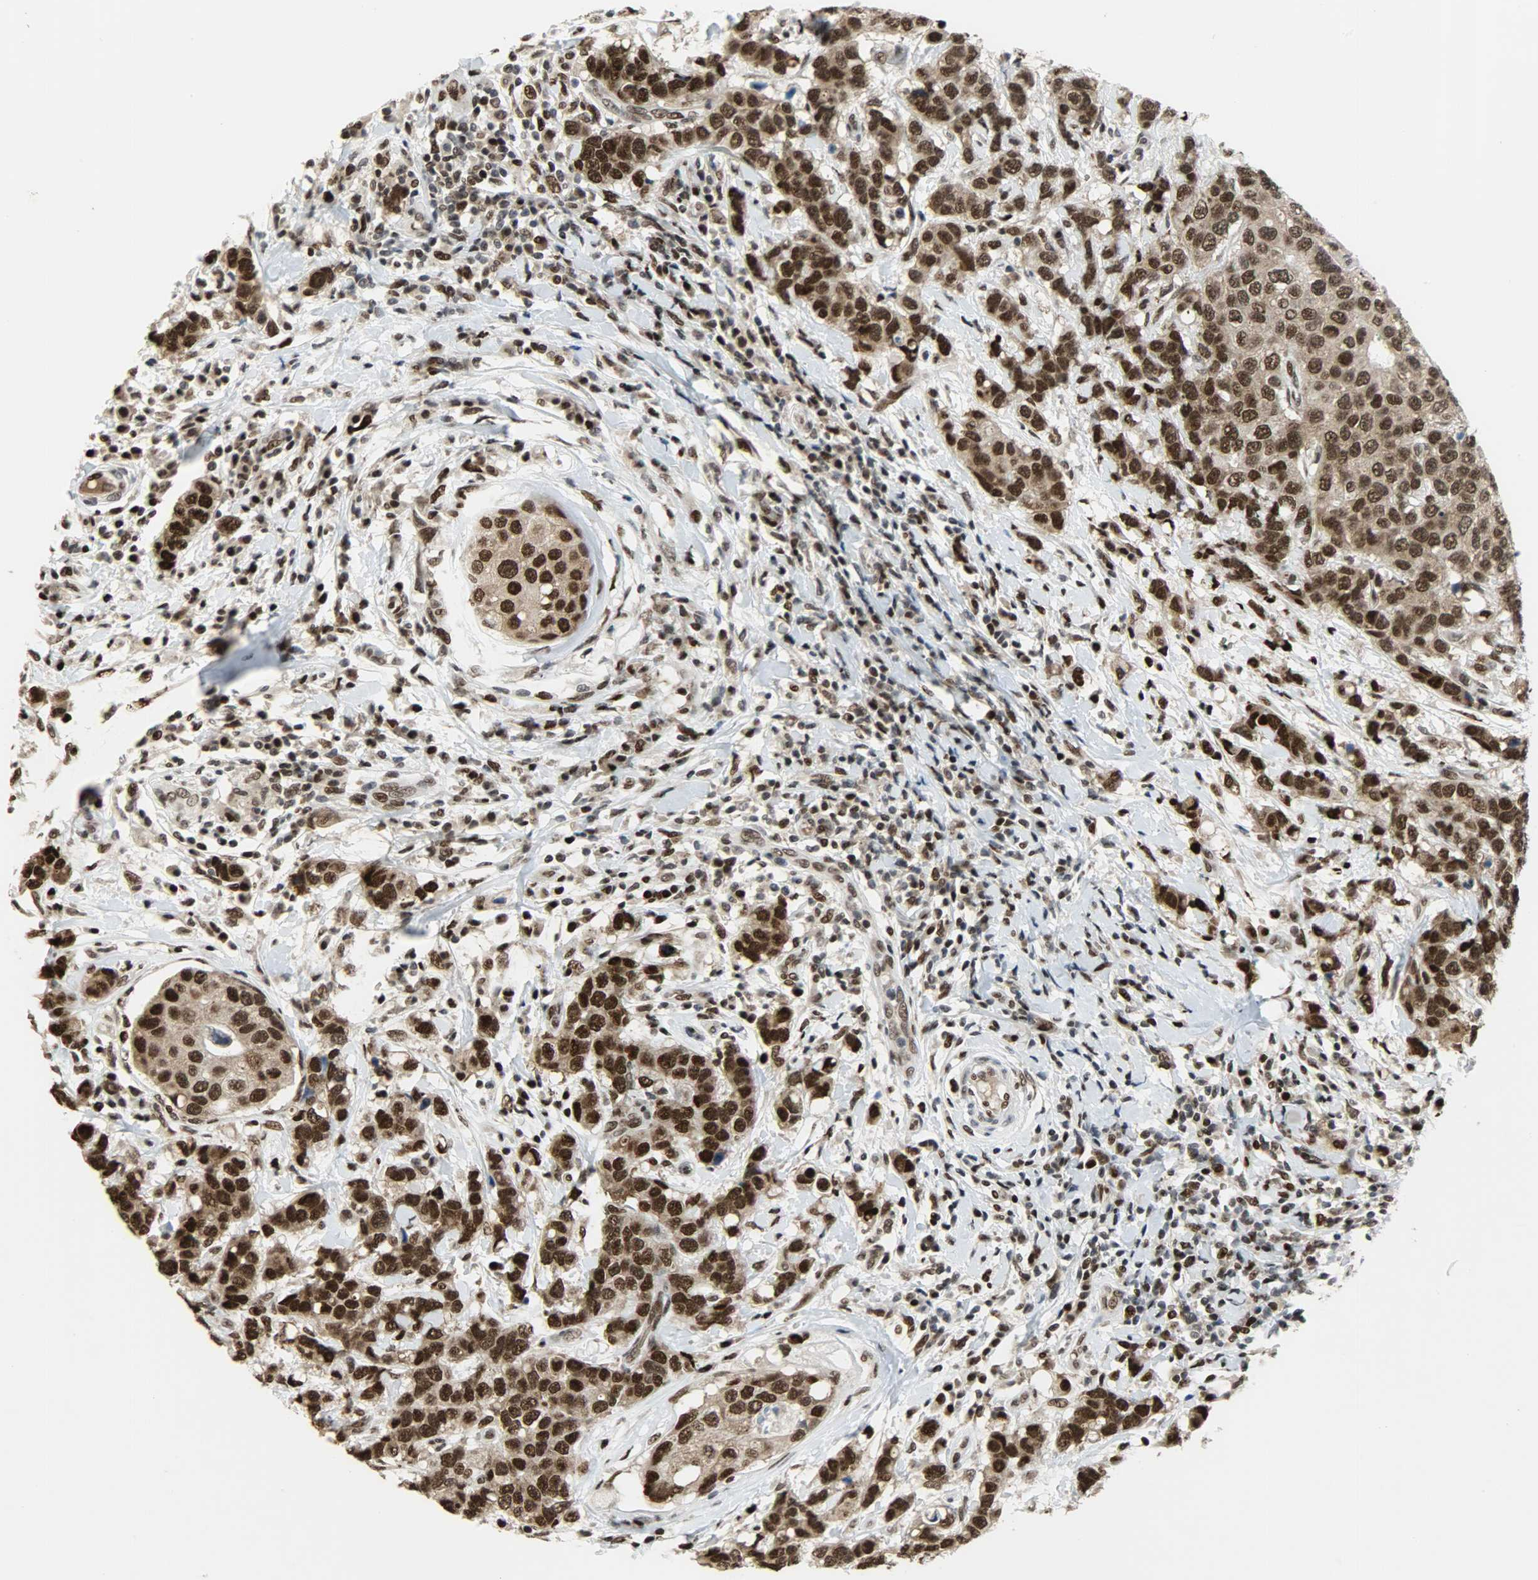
{"staining": {"intensity": "strong", "quantity": ">75%", "location": "cytoplasmic/membranous,nuclear"}, "tissue": "breast cancer", "cell_type": "Tumor cells", "image_type": "cancer", "snomed": [{"axis": "morphology", "description": "Duct carcinoma"}, {"axis": "topography", "description": "Breast"}], "caption": "Breast intraductal carcinoma was stained to show a protein in brown. There is high levels of strong cytoplasmic/membranous and nuclear expression in approximately >75% of tumor cells.", "gene": "SNAI1", "patient": {"sex": "female", "age": 27}}